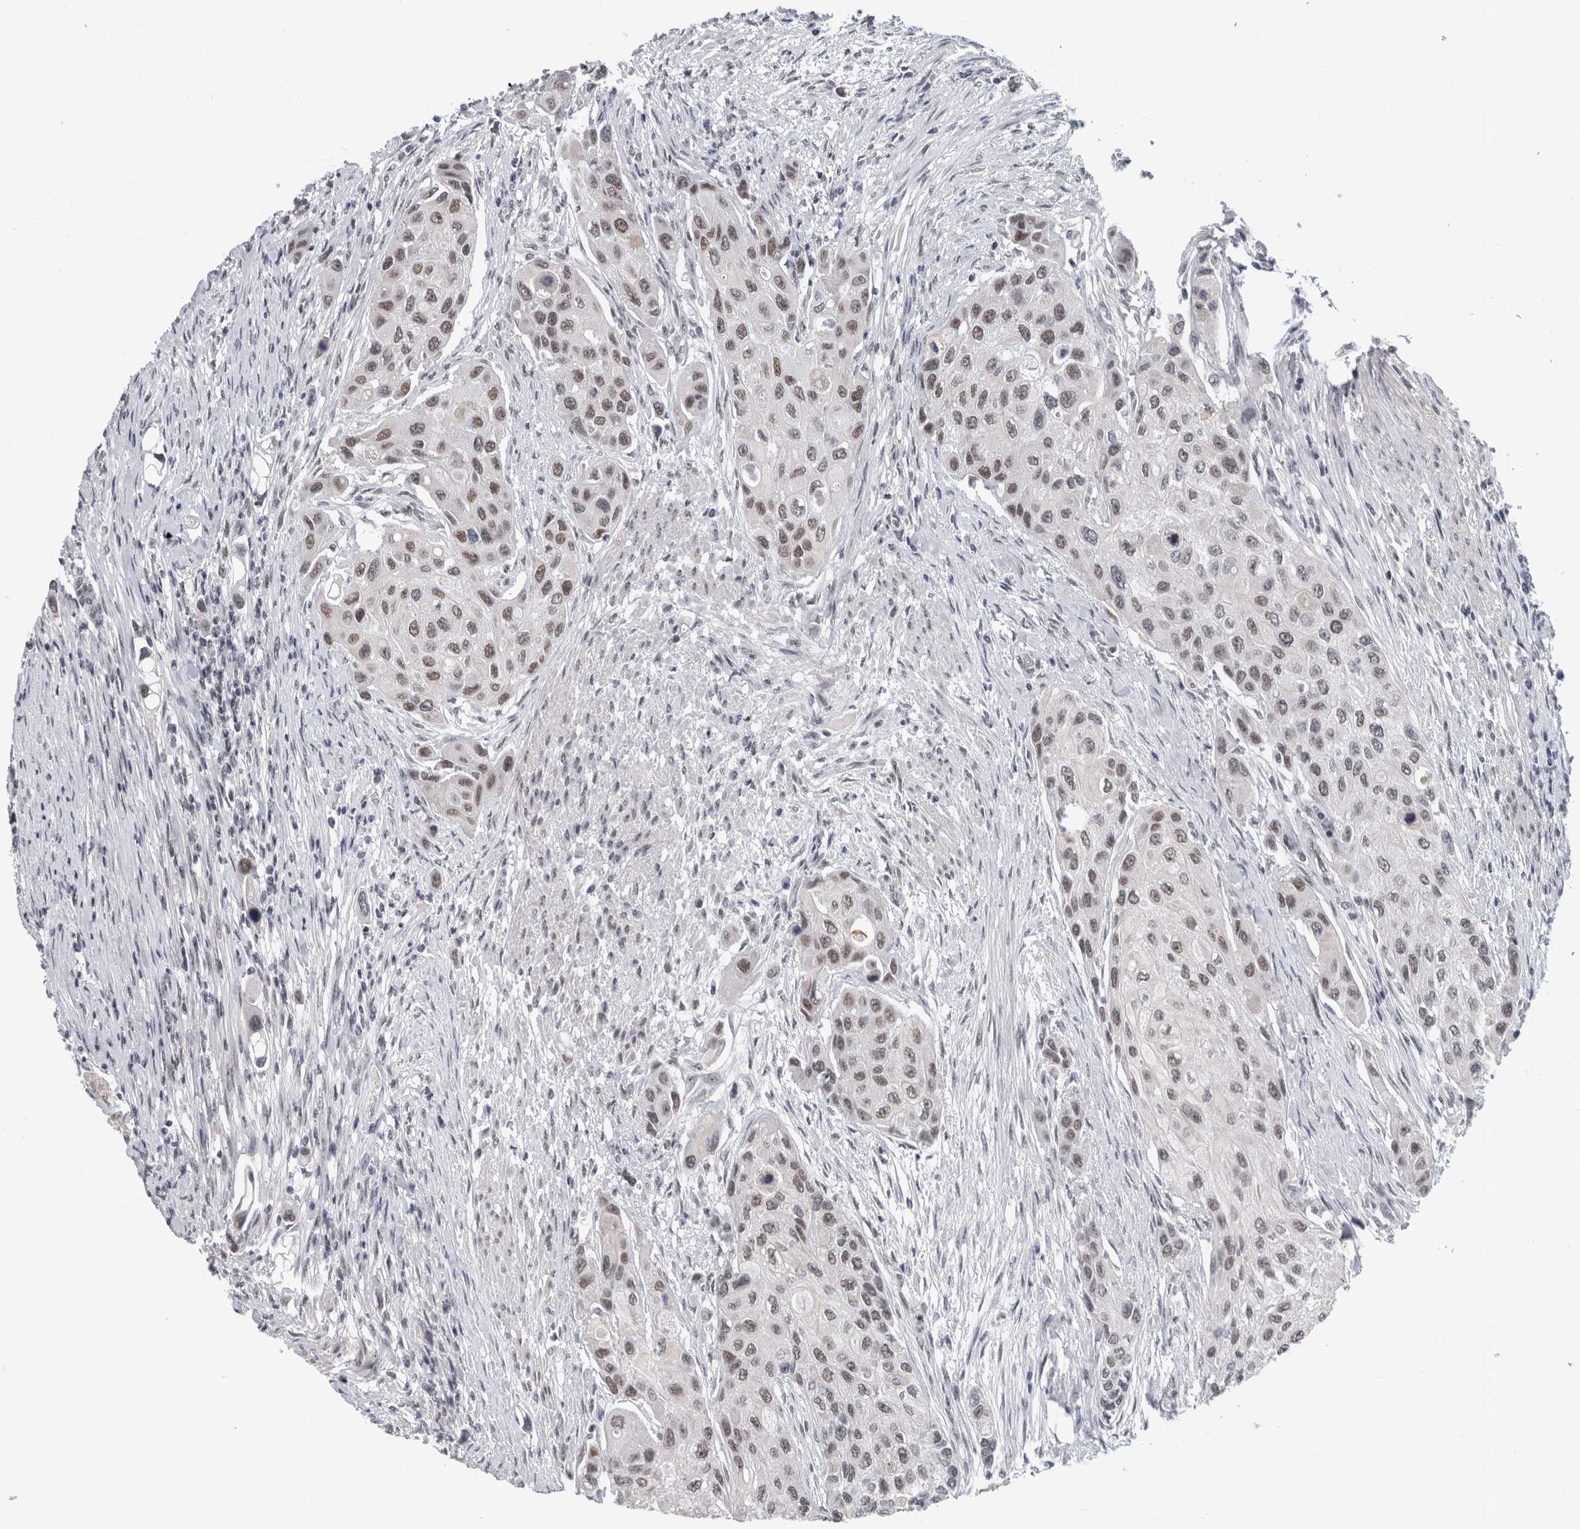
{"staining": {"intensity": "weak", "quantity": ">75%", "location": "nuclear"}, "tissue": "urothelial cancer", "cell_type": "Tumor cells", "image_type": "cancer", "snomed": [{"axis": "morphology", "description": "Urothelial carcinoma, High grade"}, {"axis": "topography", "description": "Urinary bladder"}], "caption": "The micrograph exhibits a brown stain indicating the presence of a protein in the nuclear of tumor cells in urothelial carcinoma (high-grade).", "gene": "ARID4B", "patient": {"sex": "female", "age": 56}}